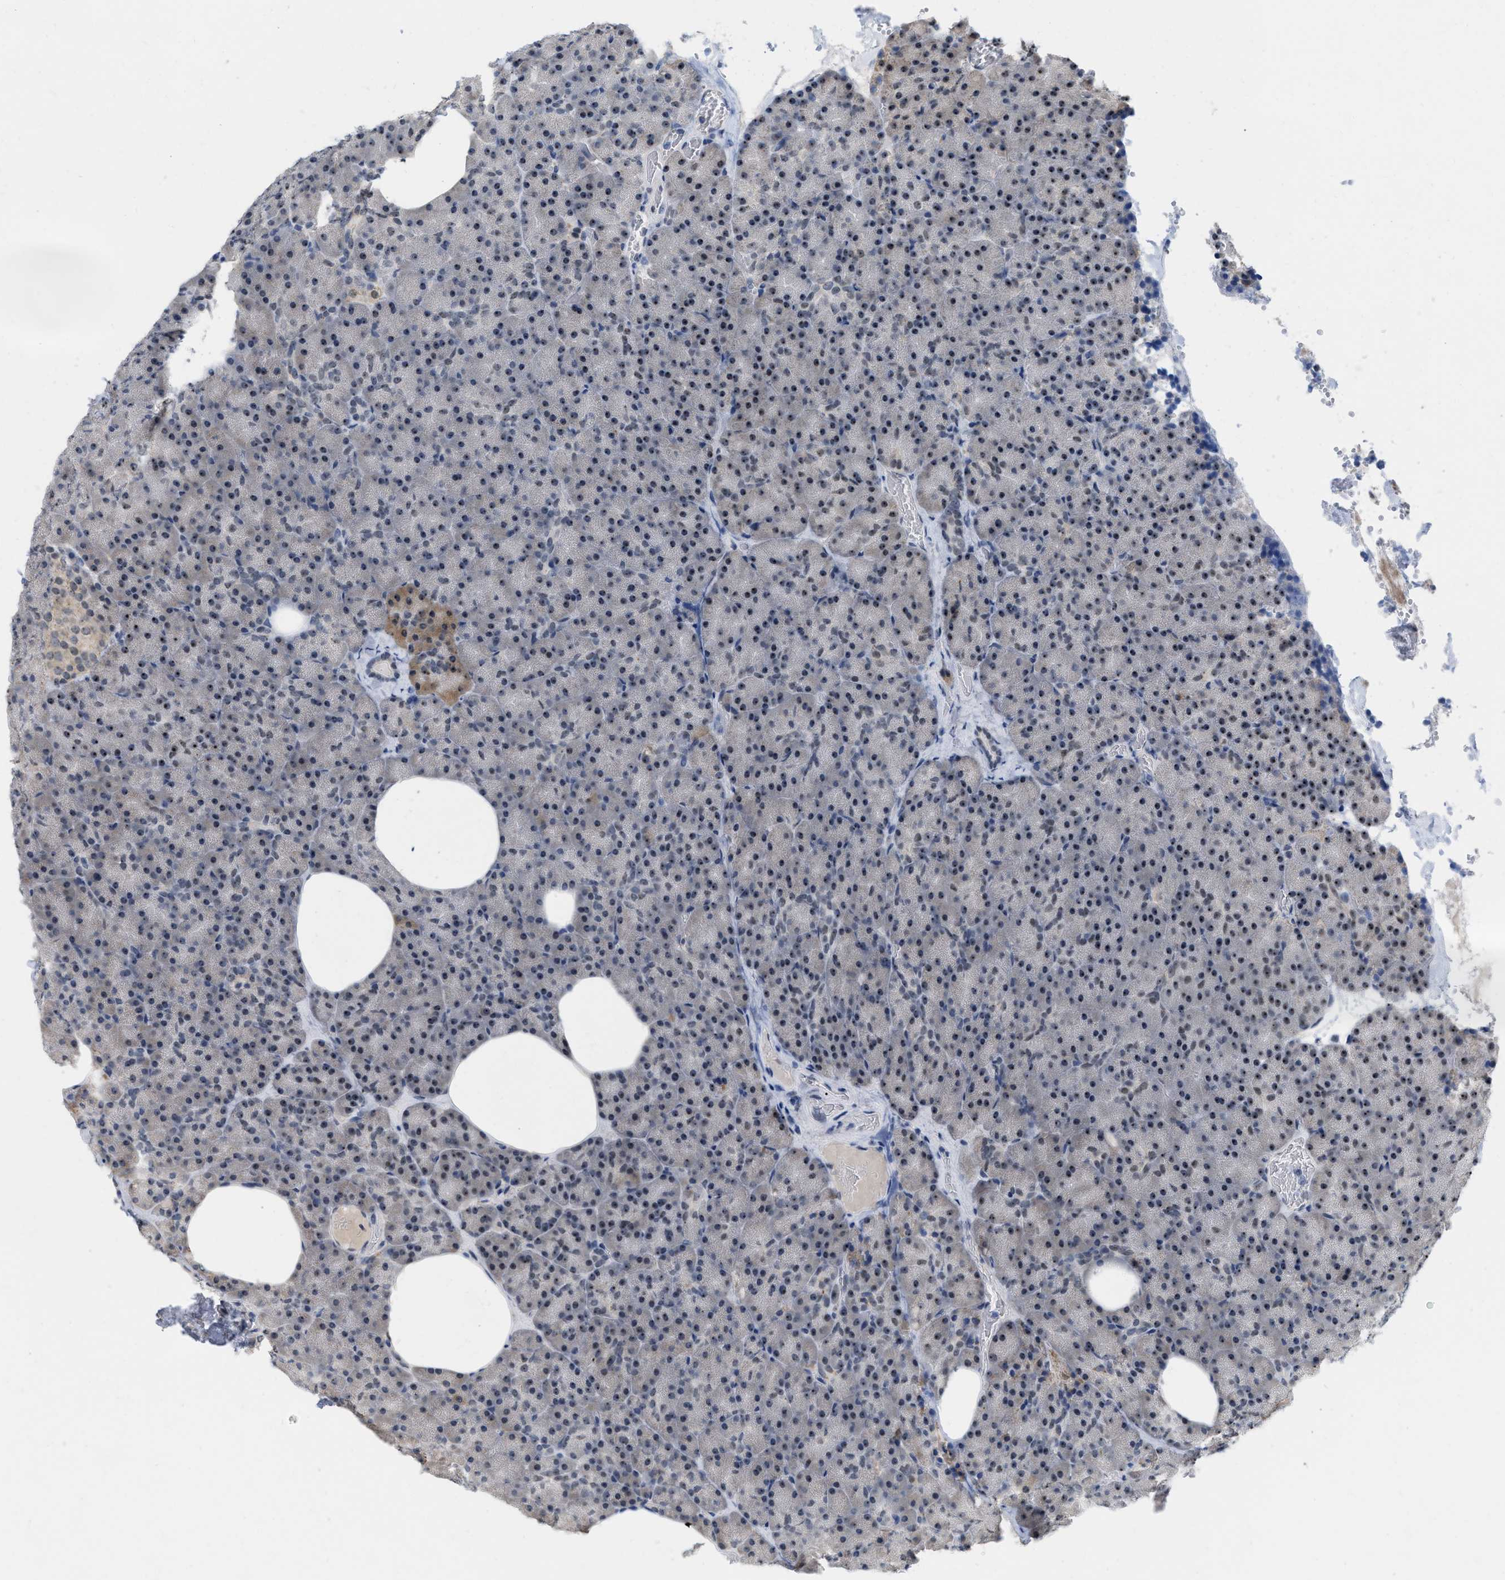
{"staining": {"intensity": "weak", "quantity": ">75%", "location": "nuclear"}, "tissue": "pancreas", "cell_type": "Exocrine glandular cells", "image_type": "normal", "snomed": [{"axis": "morphology", "description": "Normal tissue, NOS"}, {"axis": "morphology", "description": "Carcinoid, malignant, NOS"}, {"axis": "topography", "description": "Pancreas"}], "caption": "About >75% of exocrine glandular cells in unremarkable human pancreas show weak nuclear protein positivity as visualized by brown immunohistochemical staining.", "gene": "ELAC2", "patient": {"sex": "female", "age": 35}}